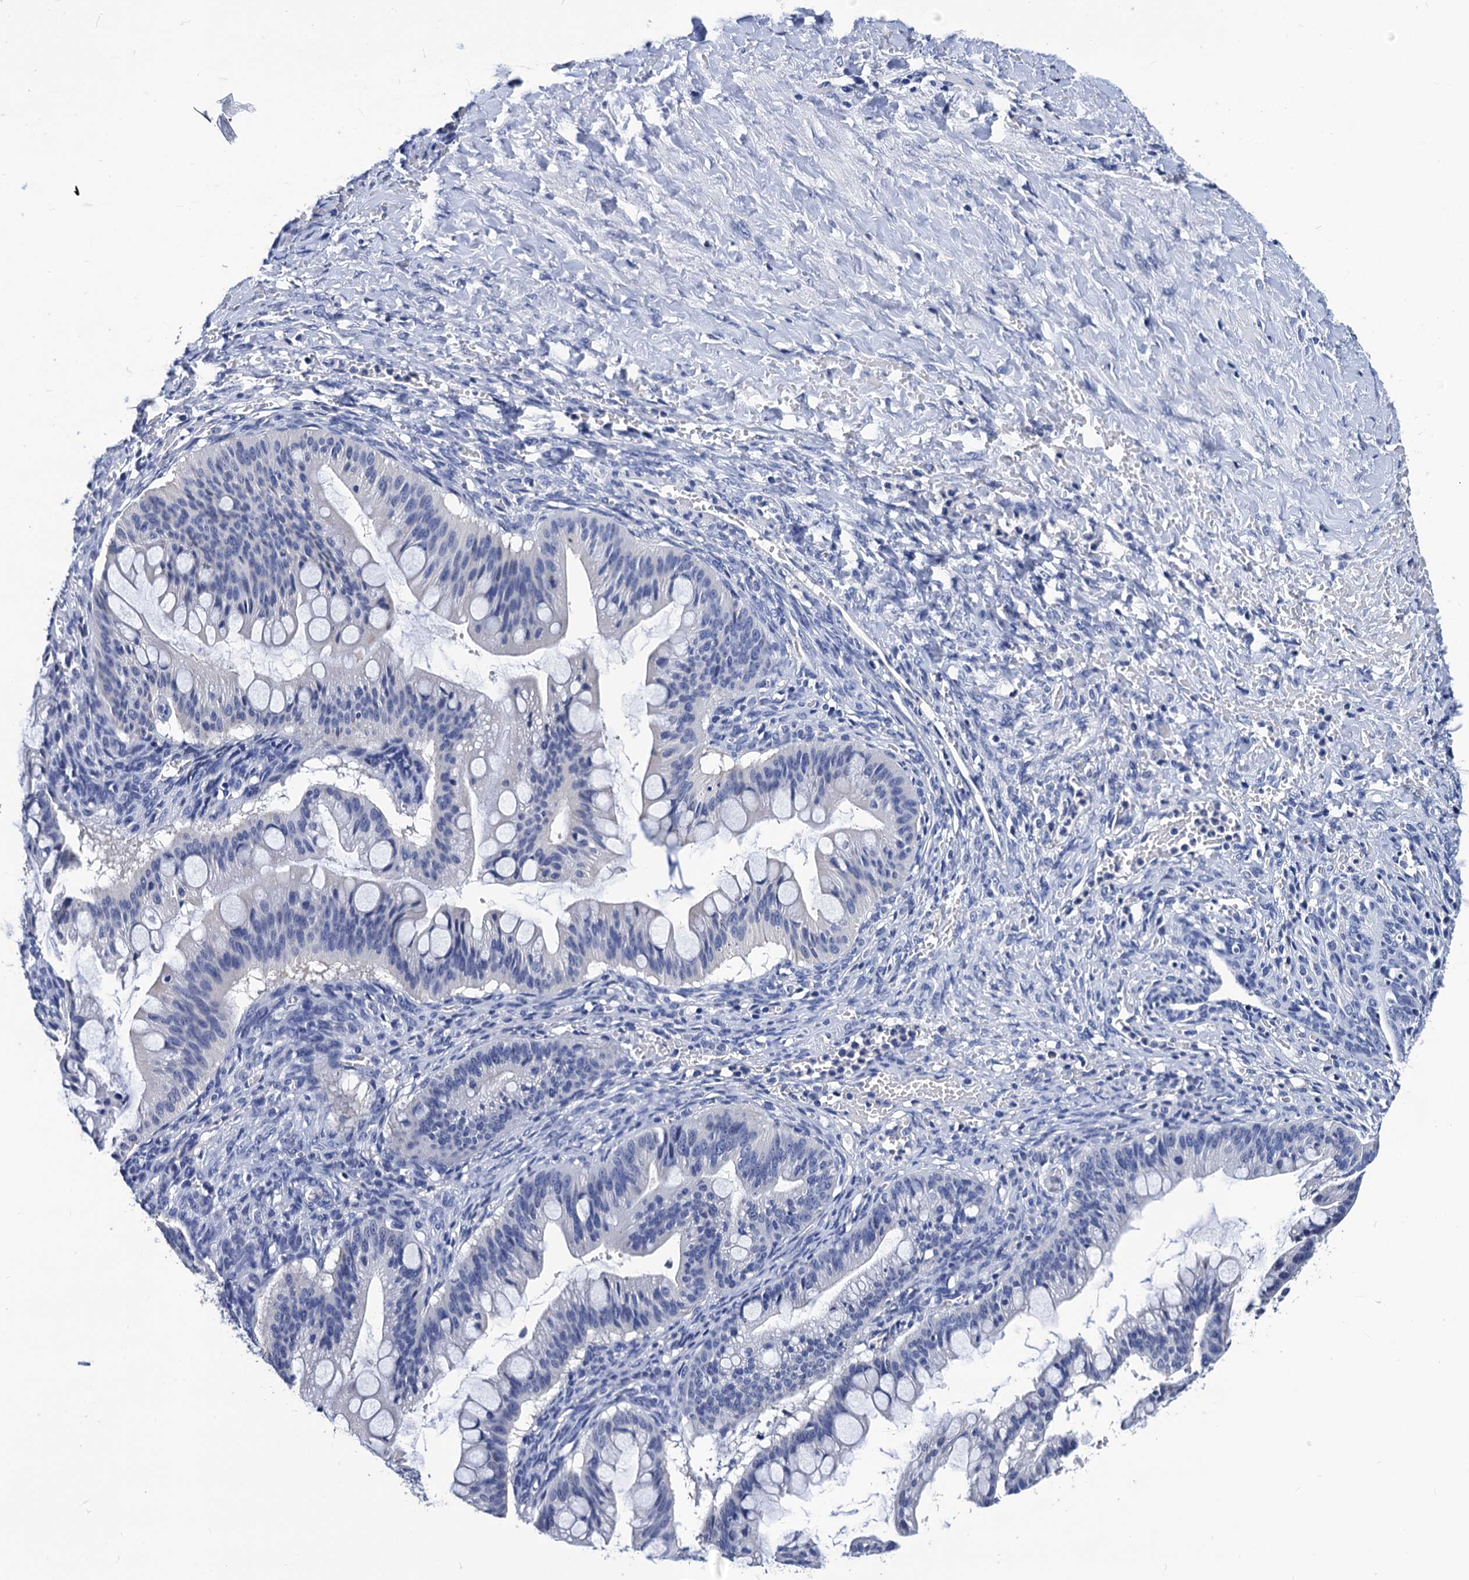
{"staining": {"intensity": "negative", "quantity": "none", "location": "none"}, "tissue": "ovarian cancer", "cell_type": "Tumor cells", "image_type": "cancer", "snomed": [{"axis": "morphology", "description": "Cystadenocarcinoma, mucinous, NOS"}, {"axis": "topography", "description": "Ovary"}], "caption": "Ovarian cancer stained for a protein using IHC exhibits no expression tumor cells.", "gene": "LRRC30", "patient": {"sex": "female", "age": 73}}